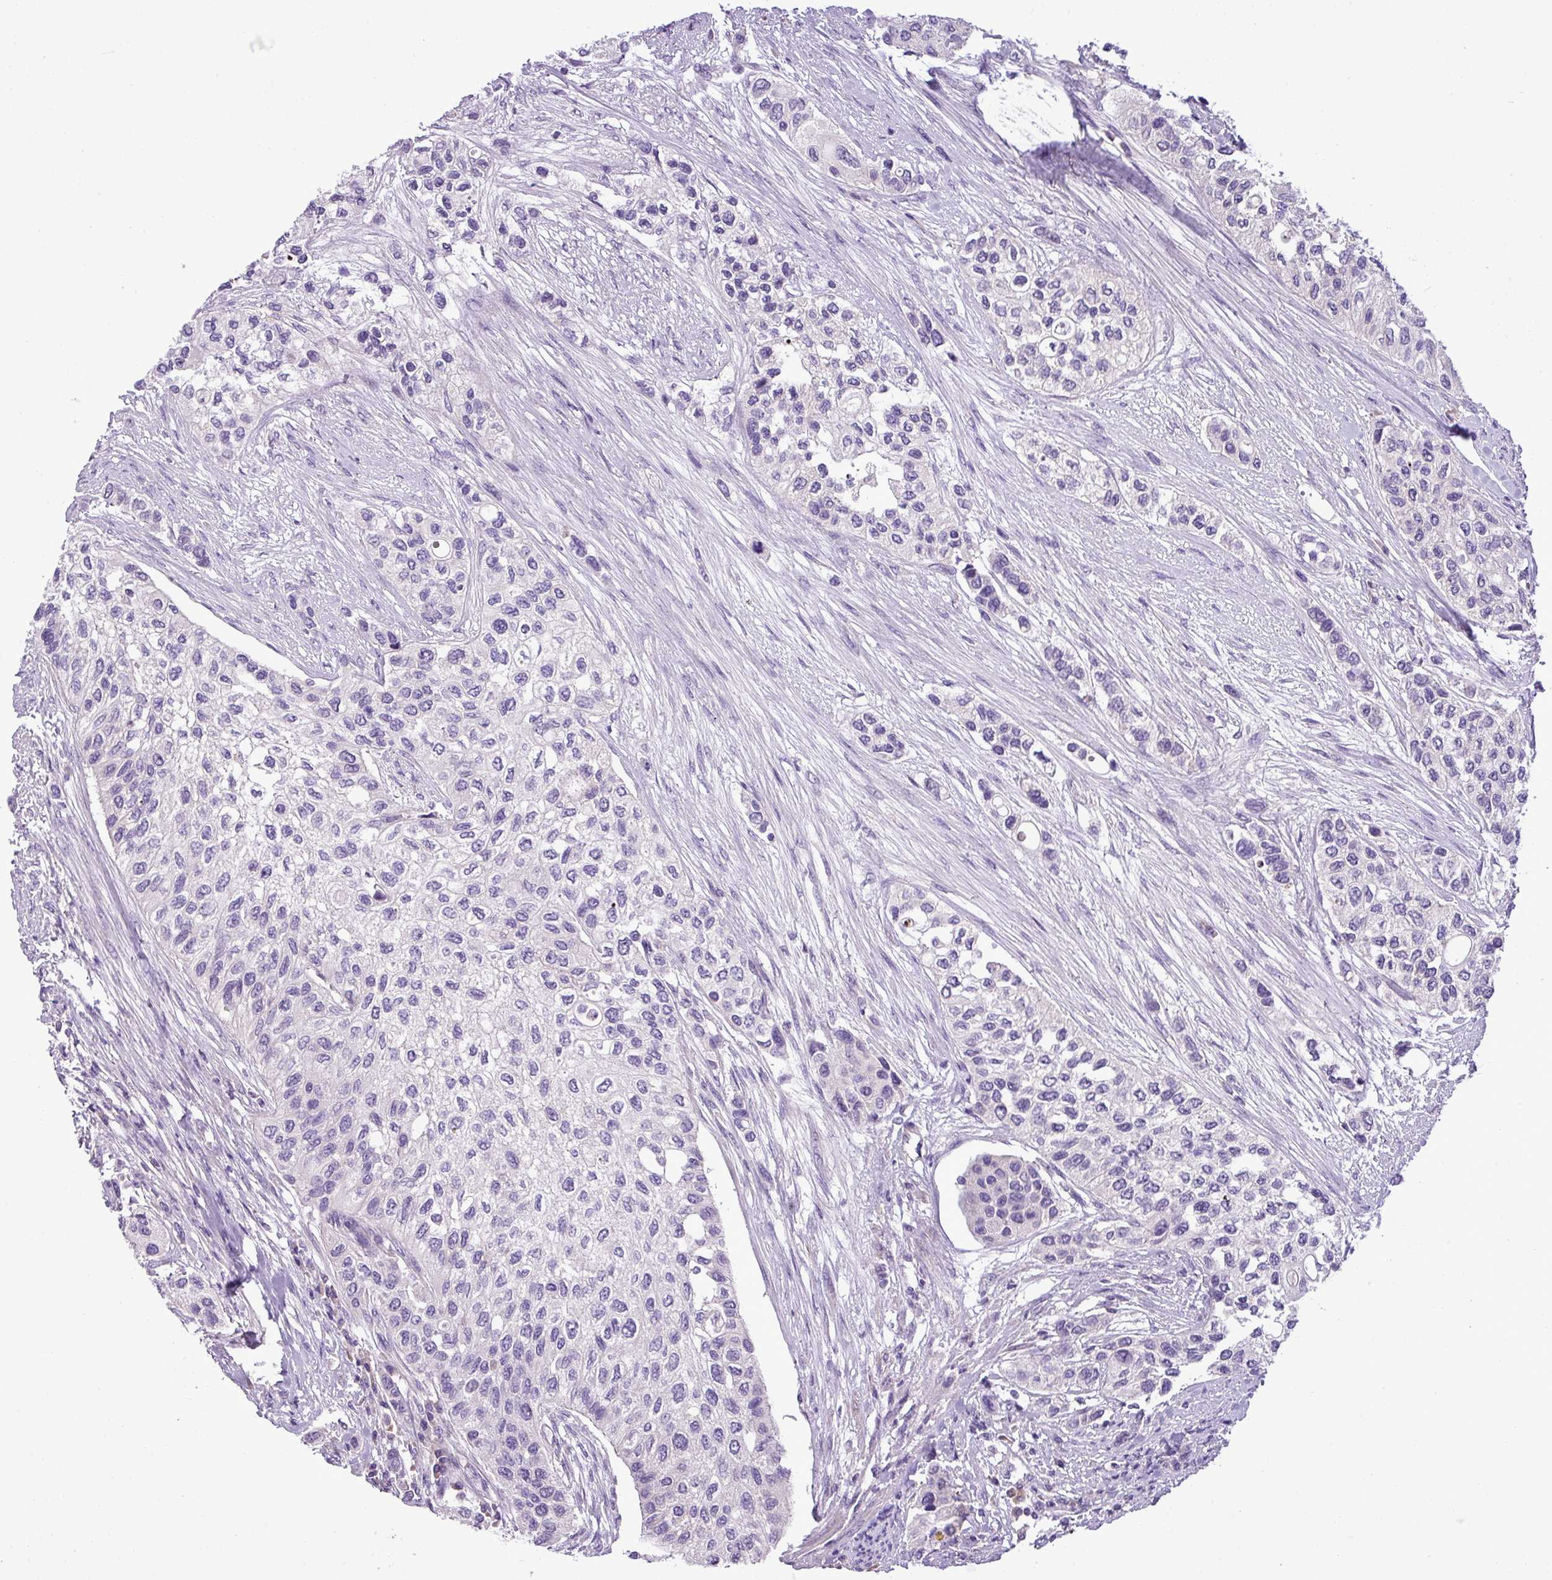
{"staining": {"intensity": "negative", "quantity": "none", "location": "none"}, "tissue": "urothelial cancer", "cell_type": "Tumor cells", "image_type": "cancer", "snomed": [{"axis": "morphology", "description": "Normal tissue, NOS"}, {"axis": "morphology", "description": "Urothelial carcinoma, High grade"}, {"axis": "topography", "description": "Vascular tissue"}, {"axis": "topography", "description": "Urinary bladder"}], "caption": "IHC of human urothelial cancer reveals no positivity in tumor cells. (DAB (3,3'-diaminobenzidine) IHC visualized using brightfield microscopy, high magnification).", "gene": "IL17A", "patient": {"sex": "female", "age": 56}}